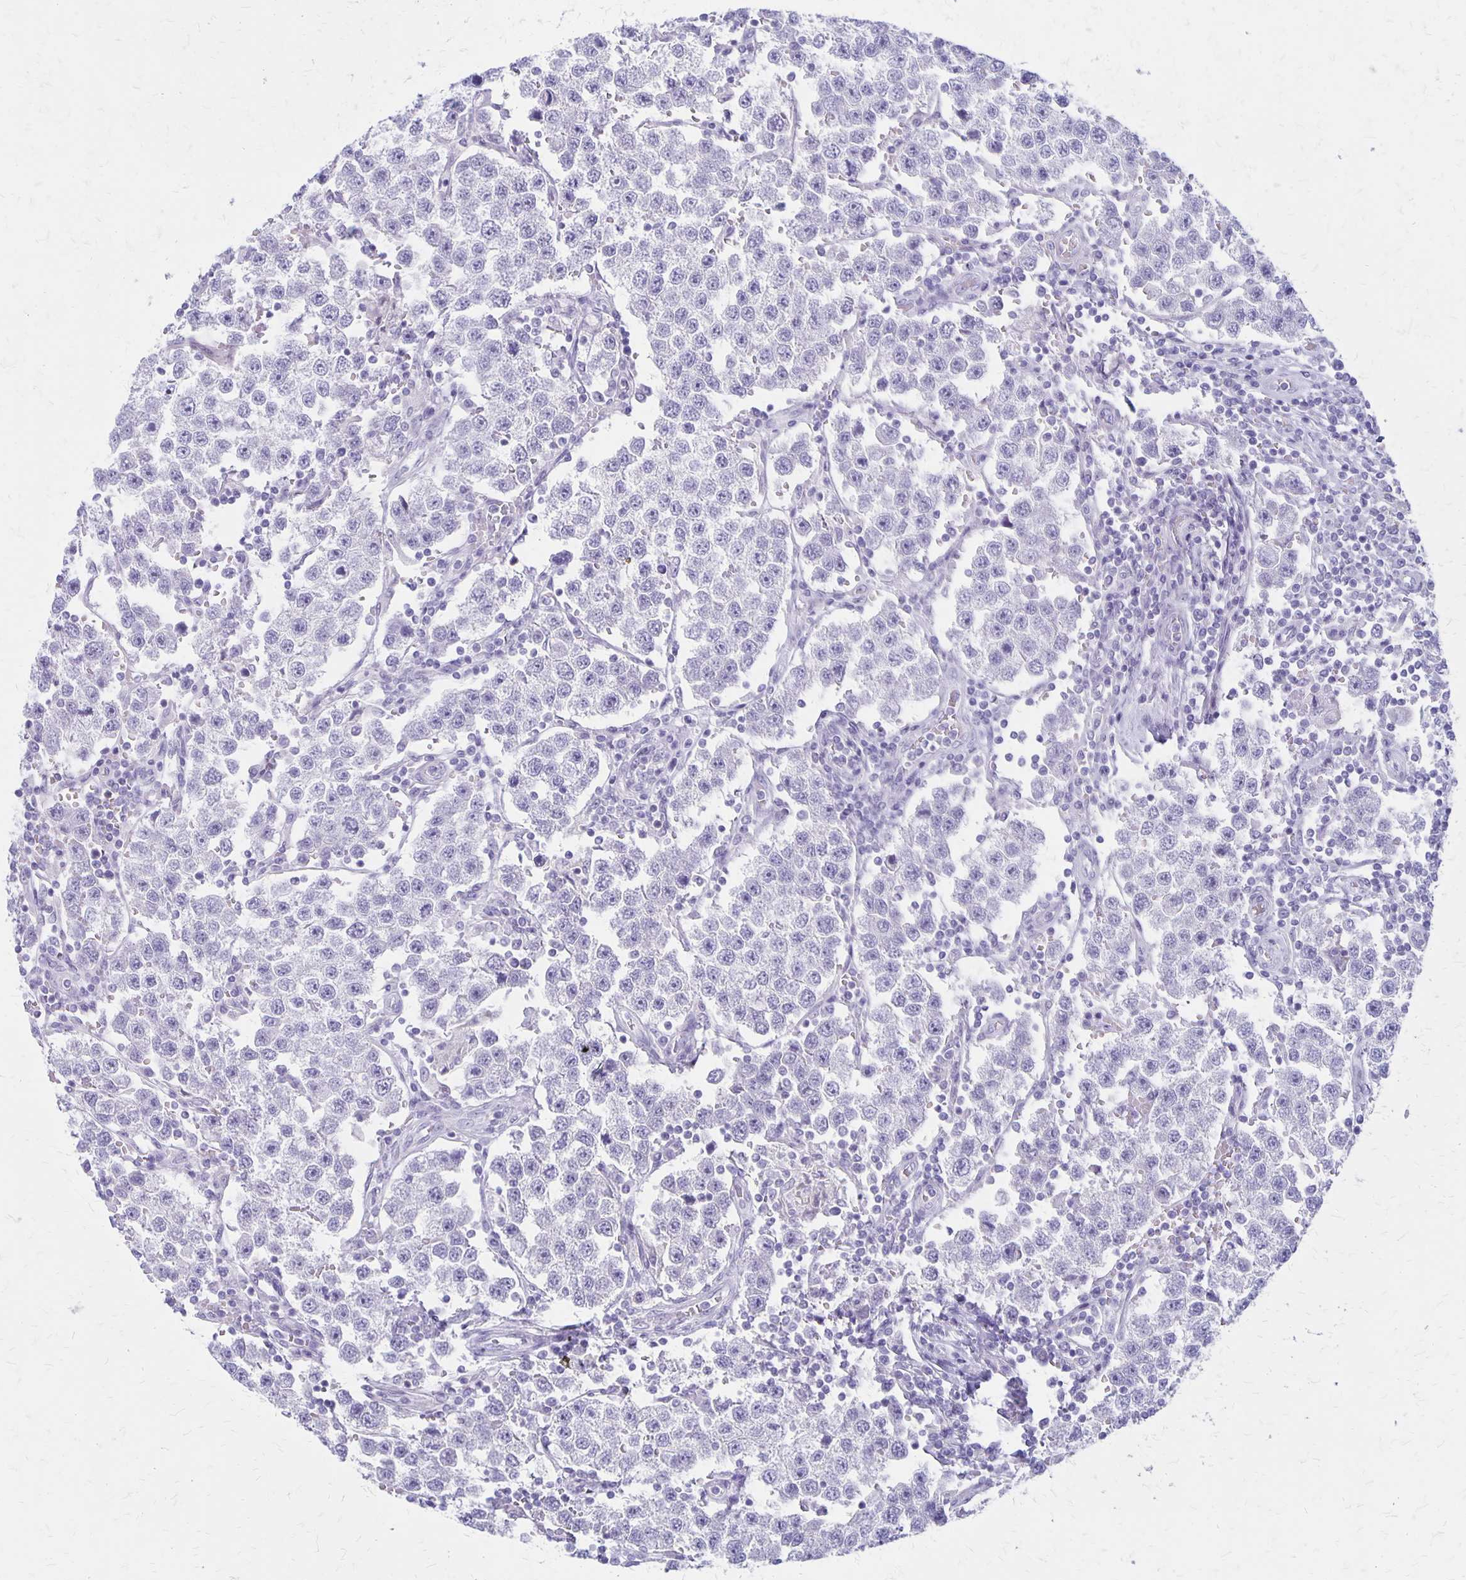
{"staining": {"intensity": "negative", "quantity": "none", "location": "none"}, "tissue": "testis cancer", "cell_type": "Tumor cells", "image_type": "cancer", "snomed": [{"axis": "morphology", "description": "Seminoma, NOS"}, {"axis": "topography", "description": "Testis"}], "caption": "The IHC micrograph has no significant staining in tumor cells of testis cancer (seminoma) tissue.", "gene": "HOMER1", "patient": {"sex": "male", "age": 37}}